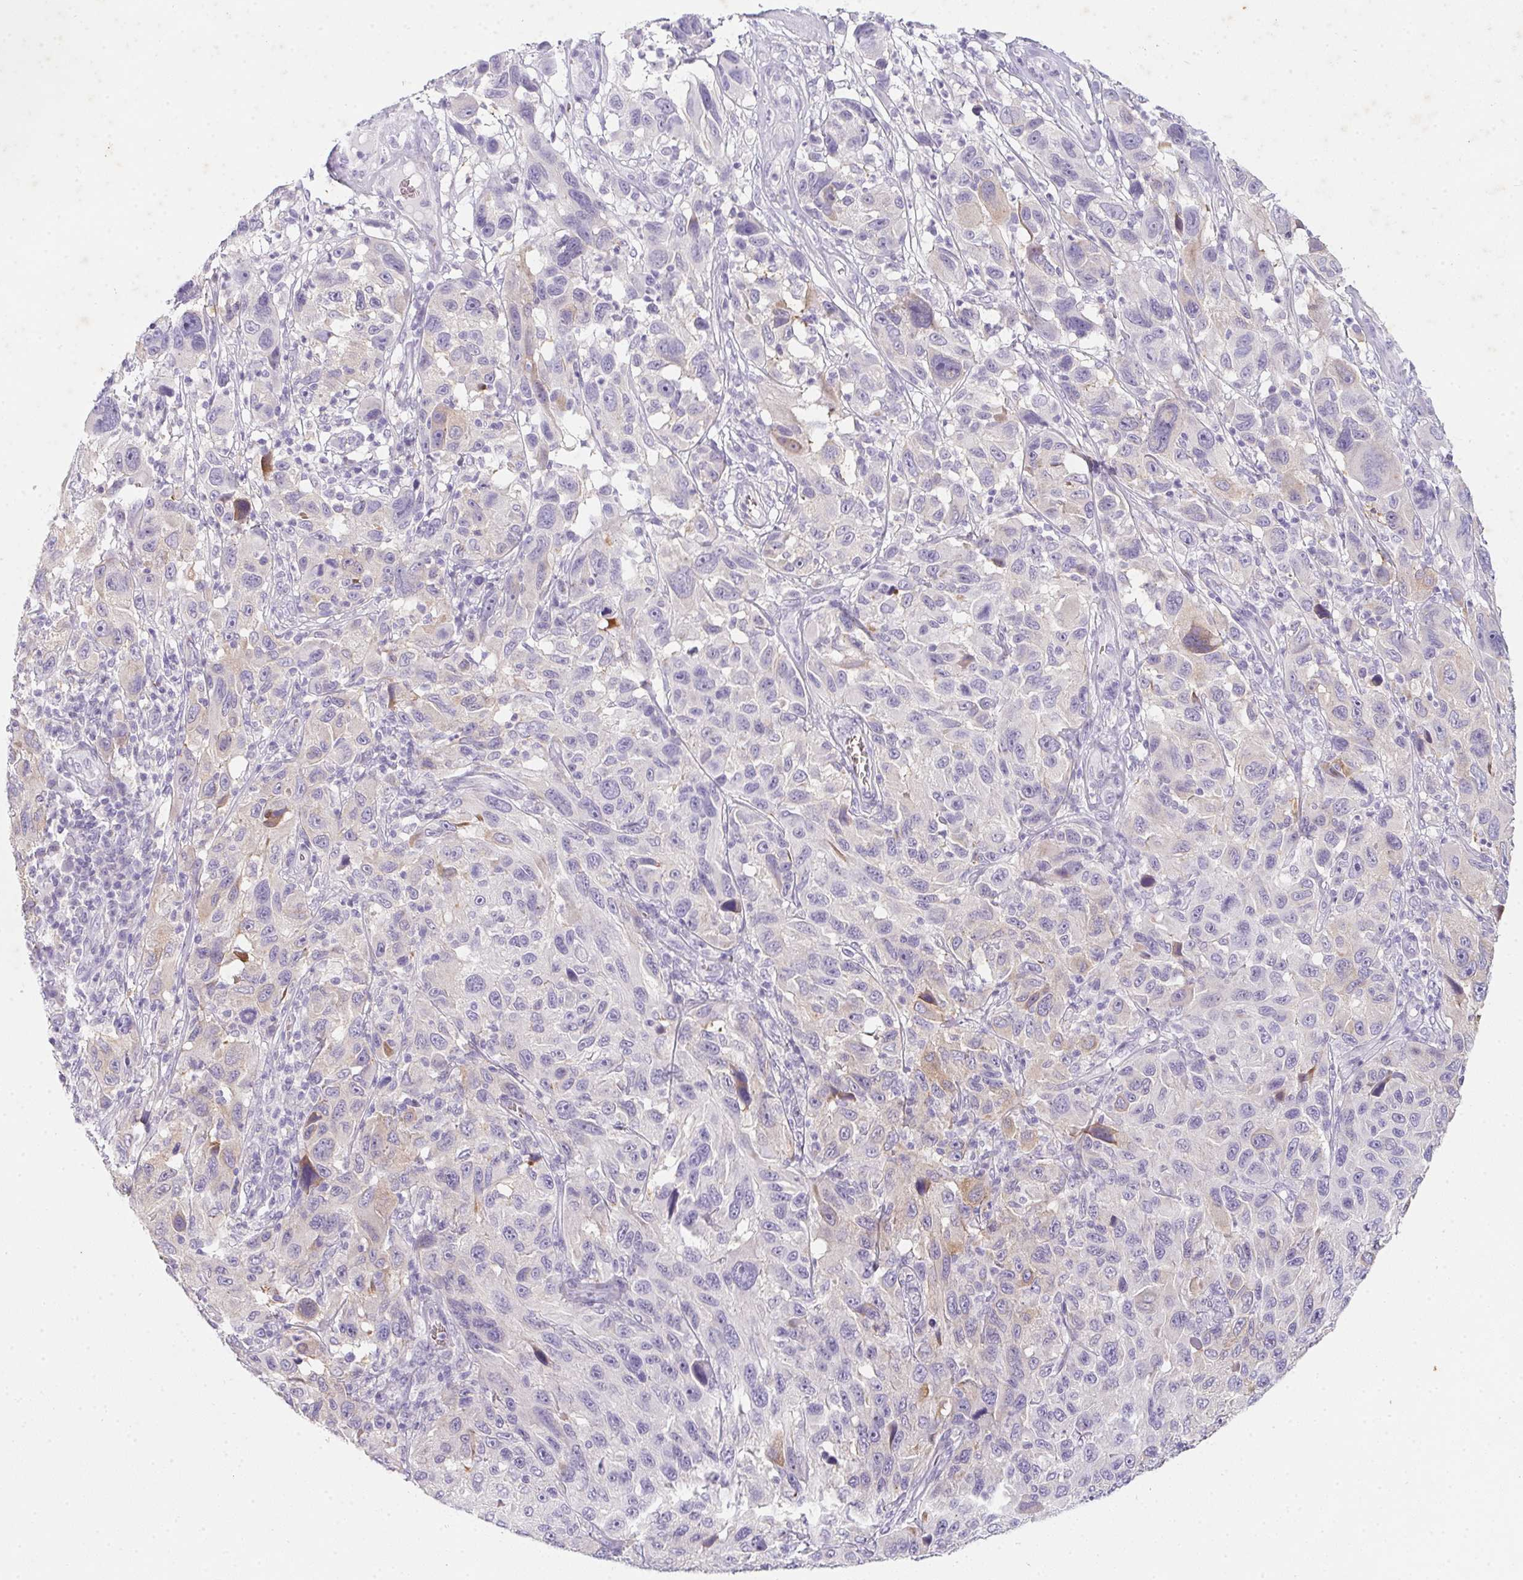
{"staining": {"intensity": "negative", "quantity": "none", "location": "none"}, "tissue": "melanoma", "cell_type": "Tumor cells", "image_type": "cancer", "snomed": [{"axis": "morphology", "description": "Malignant melanoma, NOS"}, {"axis": "topography", "description": "Skin"}], "caption": "Histopathology image shows no protein positivity in tumor cells of melanoma tissue.", "gene": "DCD", "patient": {"sex": "male", "age": 53}}